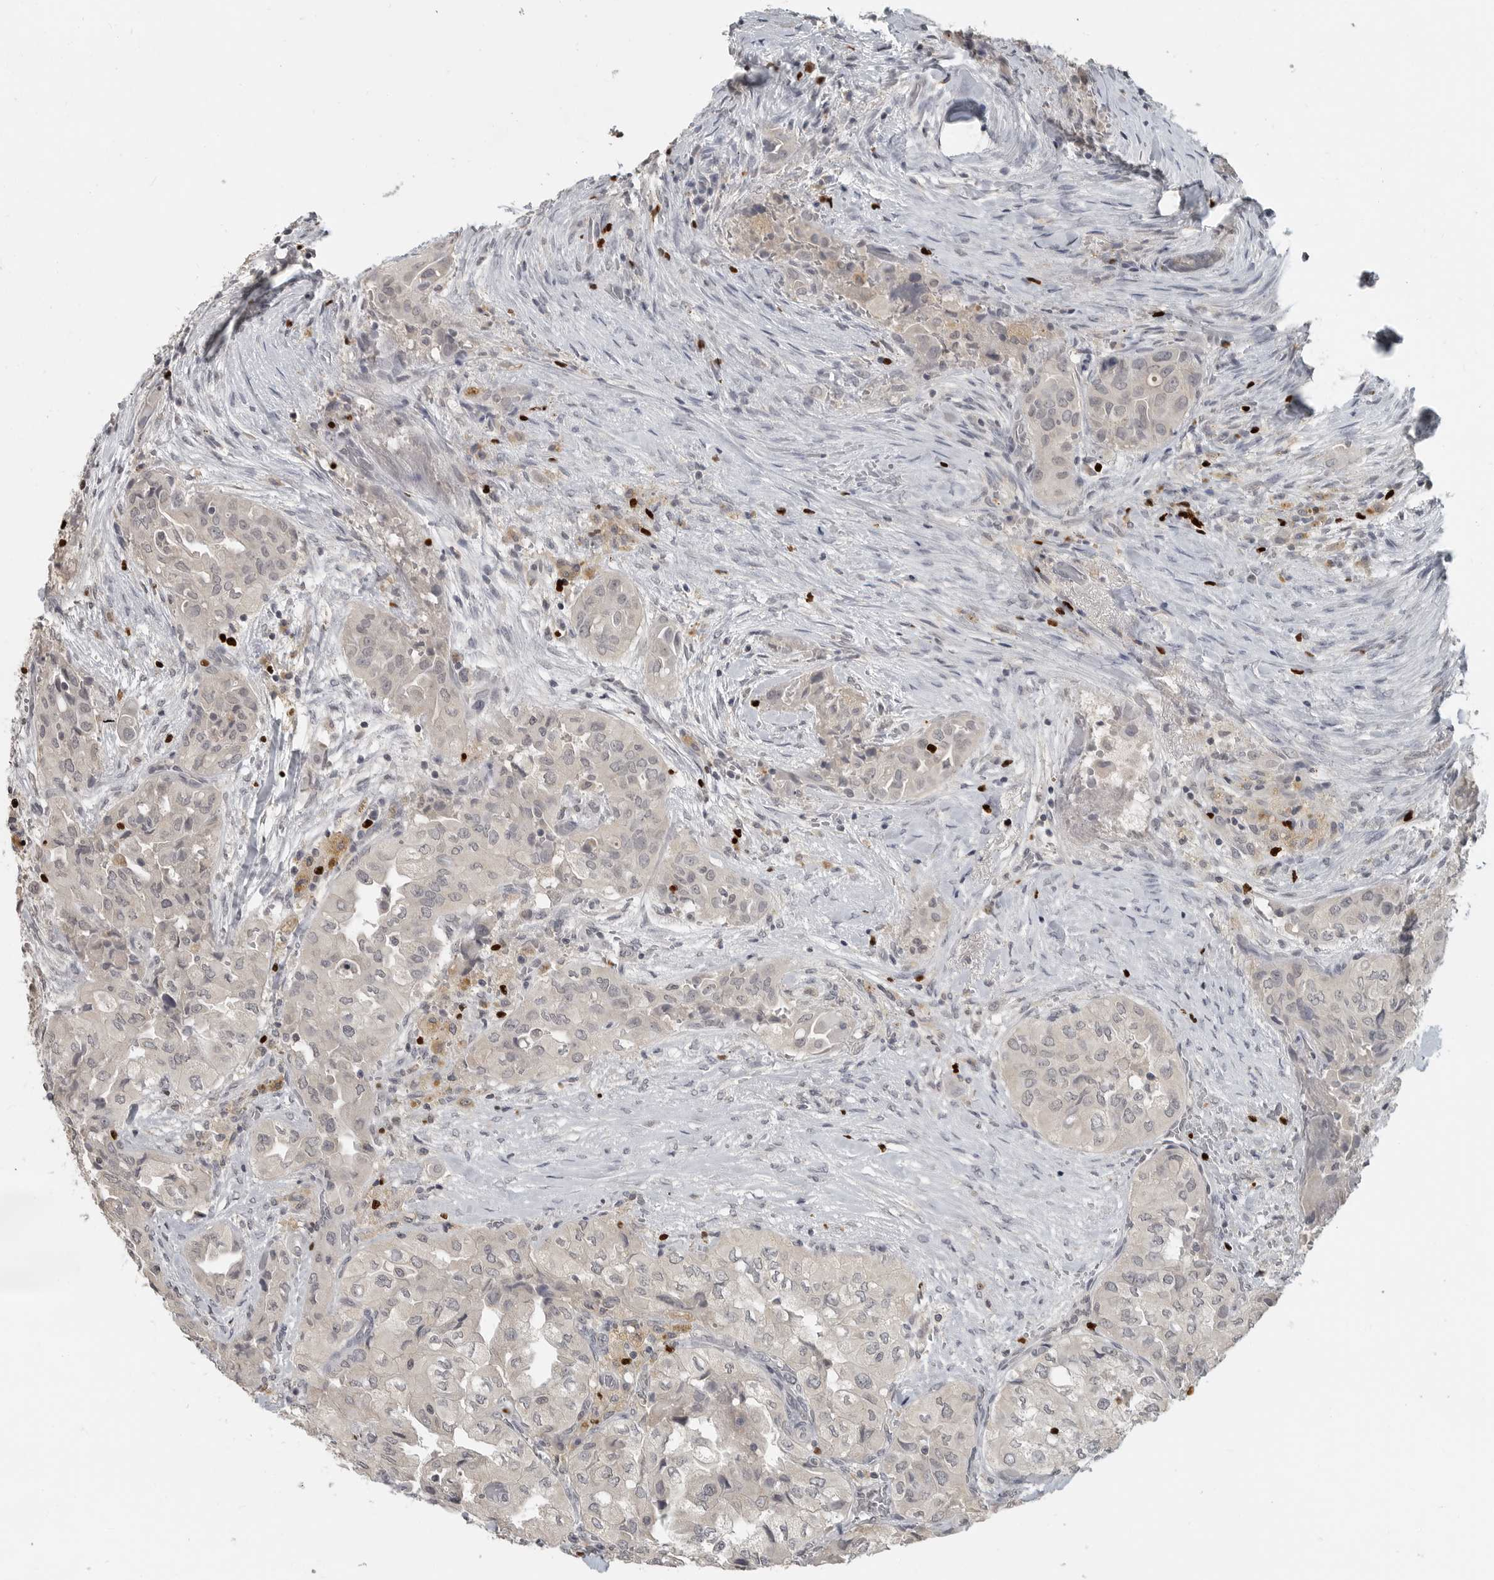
{"staining": {"intensity": "negative", "quantity": "none", "location": "none"}, "tissue": "thyroid cancer", "cell_type": "Tumor cells", "image_type": "cancer", "snomed": [{"axis": "morphology", "description": "Papillary adenocarcinoma, NOS"}, {"axis": "topography", "description": "Thyroid gland"}], "caption": "This is a histopathology image of IHC staining of papillary adenocarcinoma (thyroid), which shows no staining in tumor cells. (DAB immunohistochemistry with hematoxylin counter stain).", "gene": "FOXP3", "patient": {"sex": "female", "age": 59}}